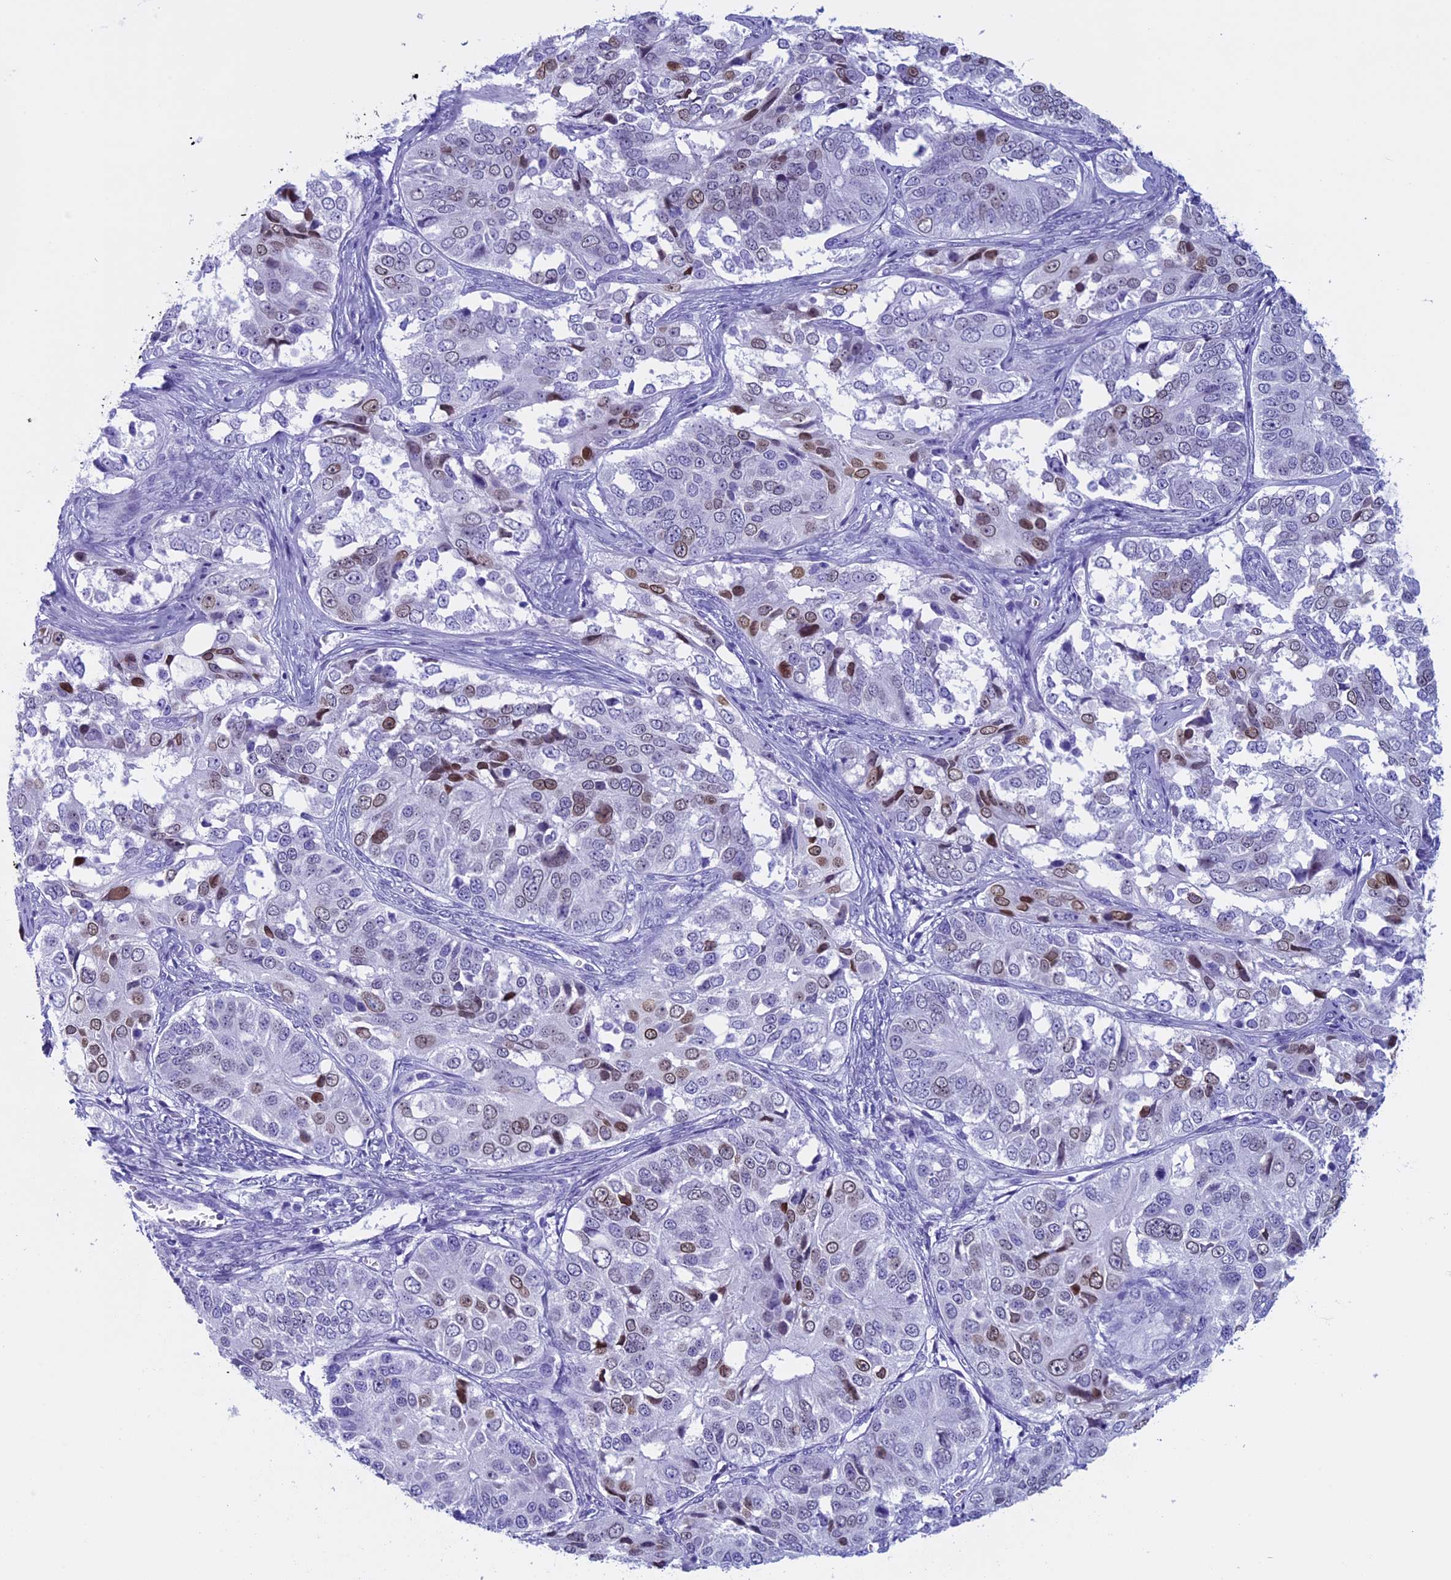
{"staining": {"intensity": "moderate", "quantity": "25%-75%", "location": "cytoplasmic/membranous,nuclear"}, "tissue": "ovarian cancer", "cell_type": "Tumor cells", "image_type": "cancer", "snomed": [{"axis": "morphology", "description": "Carcinoma, endometroid"}, {"axis": "topography", "description": "Ovary"}], "caption": "A brown stain labels moderate cytoplasmic/membranous and nuclear staining of a protein in human ovarian endometroid carcinoma tumor cells. The staining was performed using DAB (3,3'-diaminobenzidine), with brown indicating positive protein expression. Nuclei are stained blue with hematoxylin.", "gene": "FAM169A", "patient": {"sex": "female", "age": 51}}